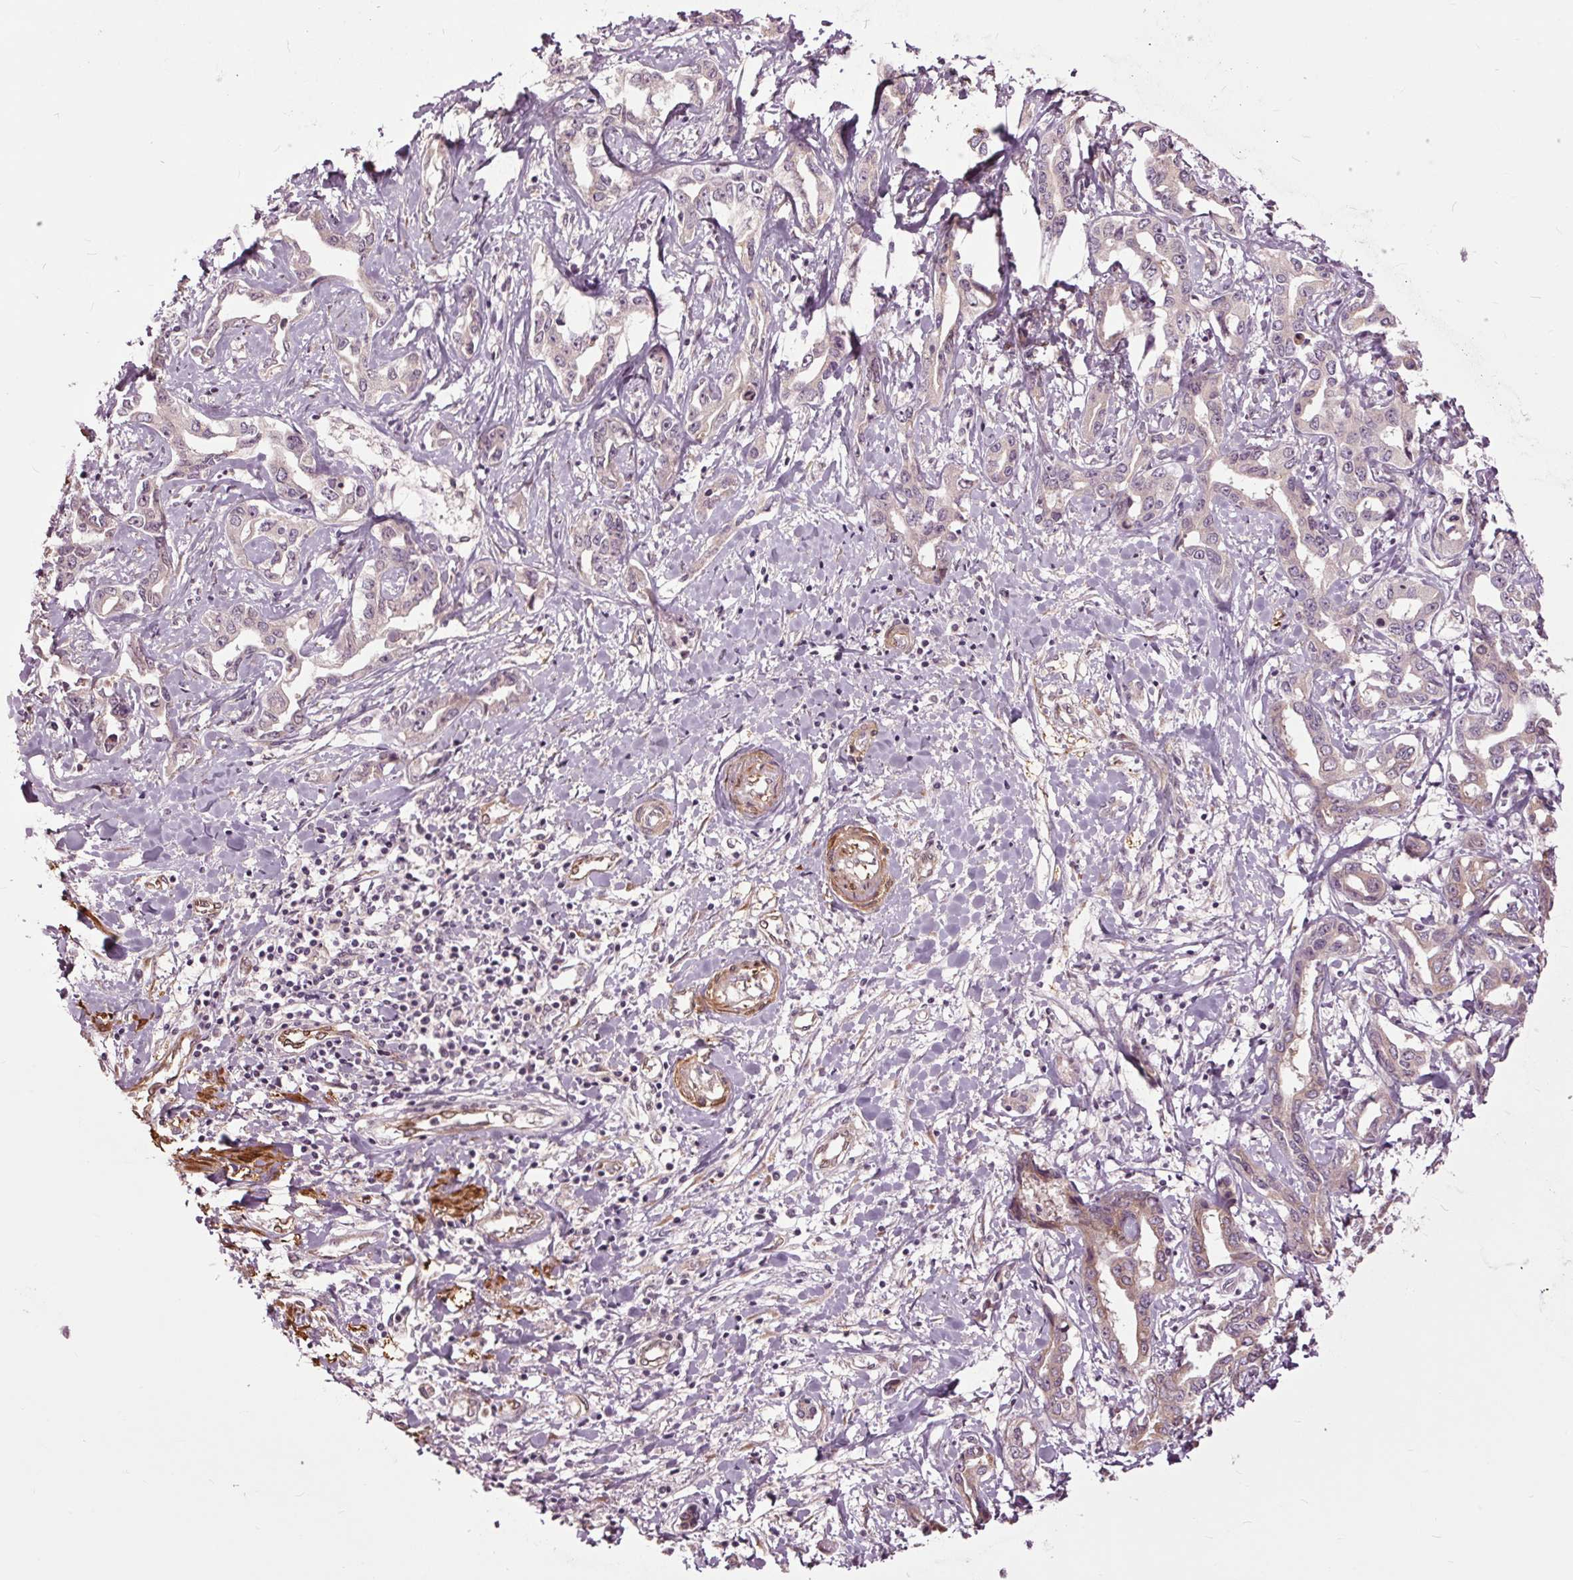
{"staining": {"intensity": "negative", "quantity": "none", "location": "none"}, "tissue": "liver cancer", "cell_type": "Tumor cells", "image_type": "cancer", "snomed": [{"axis": "morphology", "description": "Cholangiocarcinoma"}, {"axis": "topography", "description": "Liver"}], "caption": "Tumor cells show no significant positivity in liver cancer.", "gene": "HAUS5", "patient": {"sex": "male", "age": 59}}